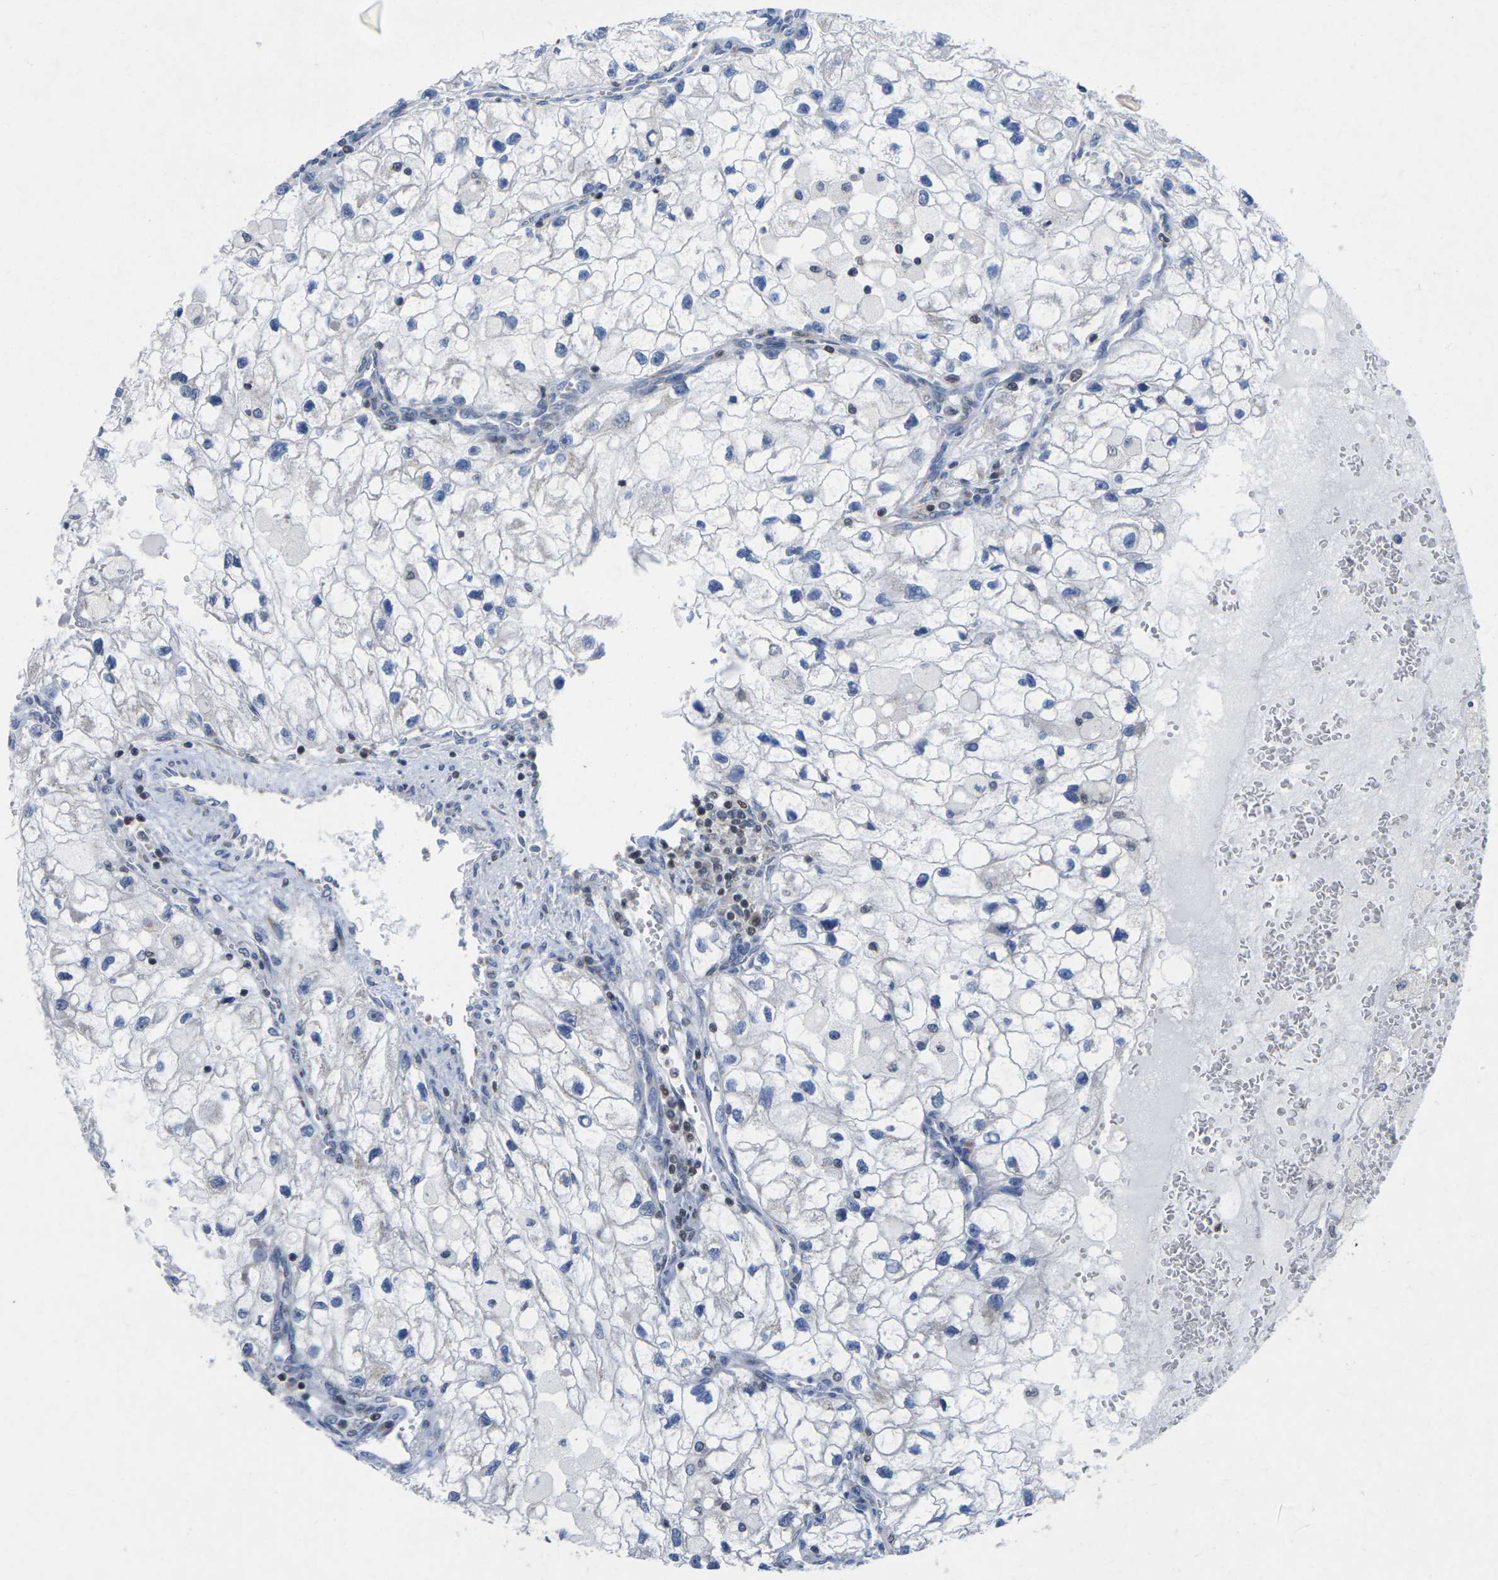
{"staining": {"intensity": "negative", "quantity": "none", "location": "none"}, "tissue": "renal cancer", "cell_type": "Tumor cells", "image_type": "cancer", "snomed": [{"axis": "morphology", "description": "Adenocarcinoma, NOS"}, {"axis": "topography", "description": "Kidney"}], "caption": "Photomicrograph shows no significant protein staining in tumor cells of adenocarcinoma (renal).", "gene": "IKZF1", "patient": {"sex": "female", "age": 70}}